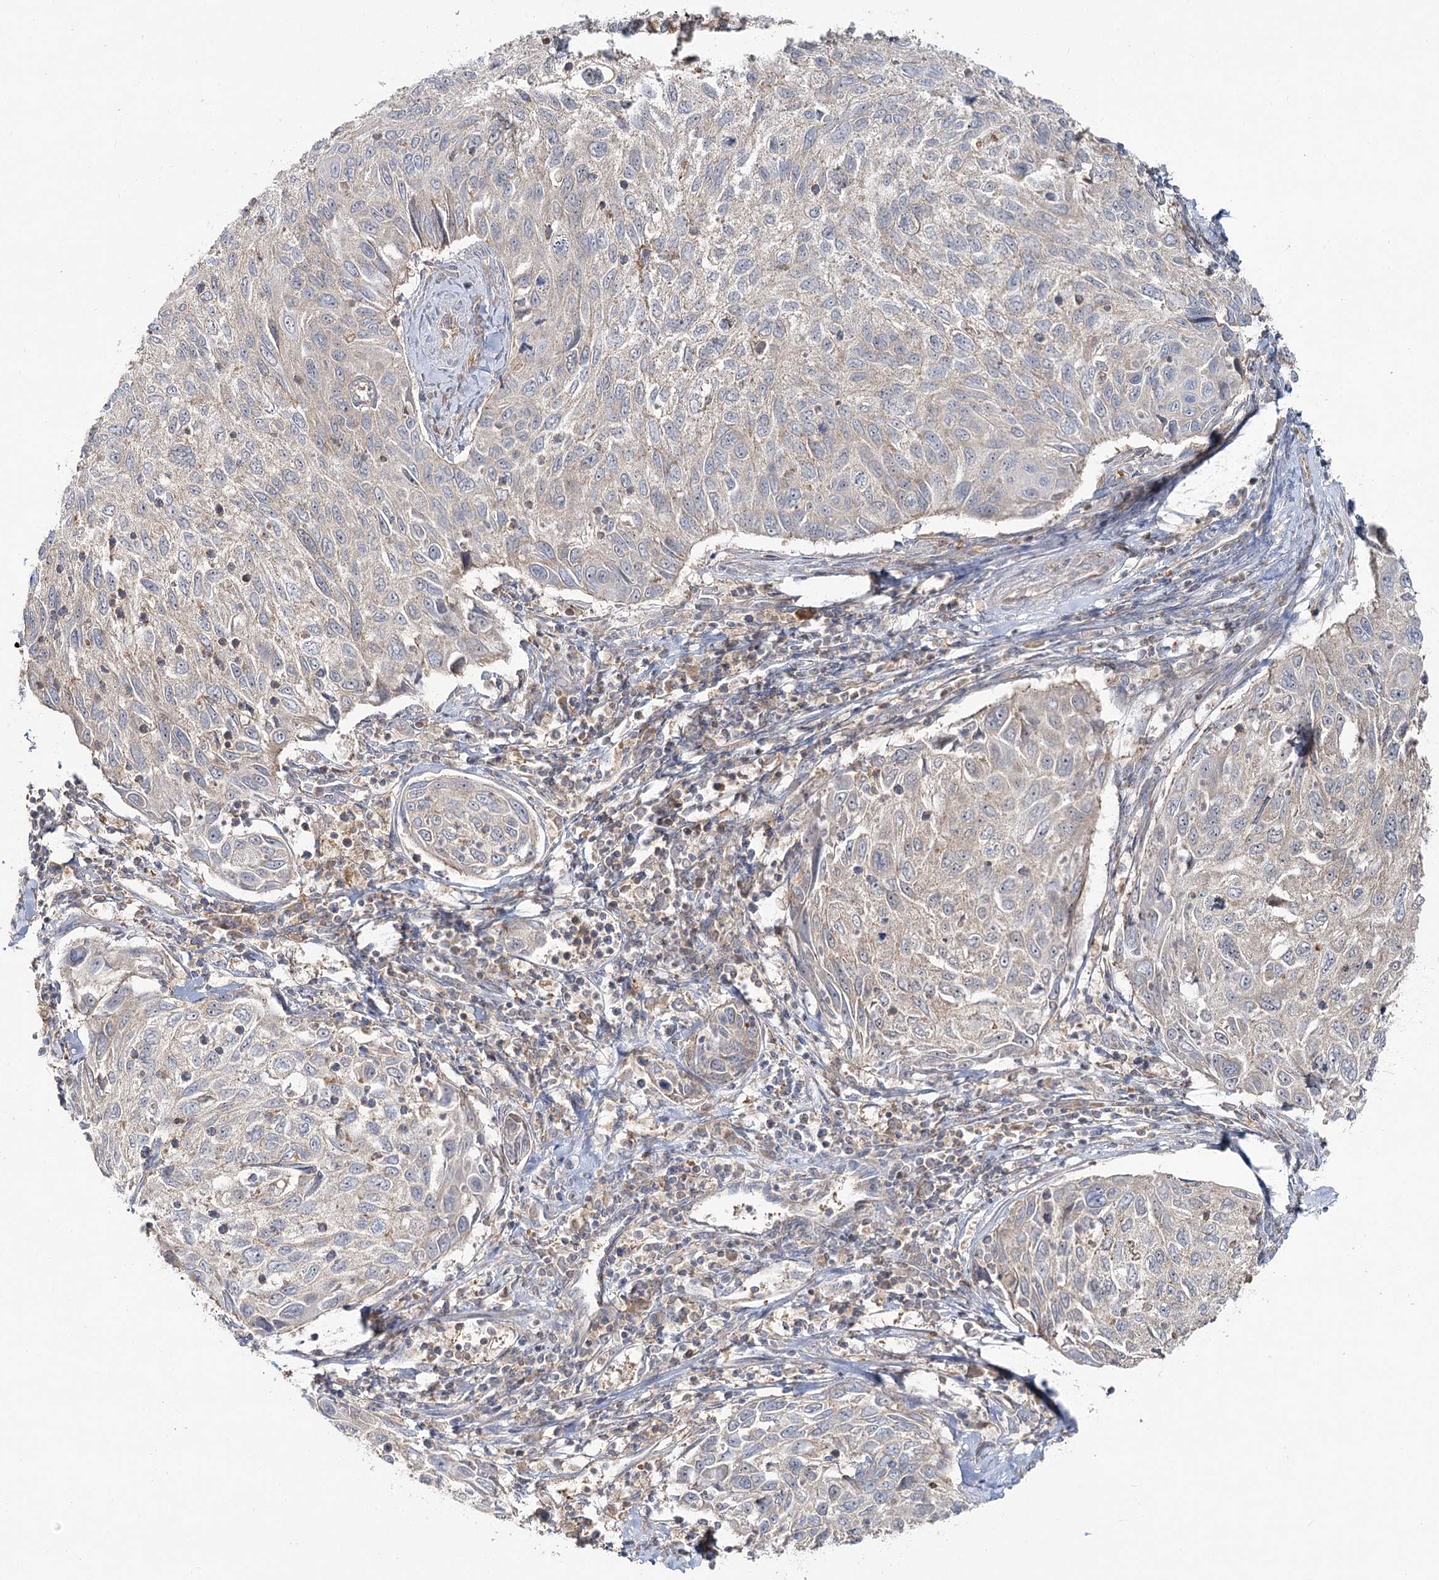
{"staining": {"intensity": "negative", "quantity": "none", "location": "none"}, "tissue": "cervical cancer", "cell_type": "Tumor cells", "image_type": "cancer", "snomed": [{"axis": "morphology", "description": "Squamous cell carcinoma, NOS"}, {"axis": "topography", "description": "Cervix"}], "caption": "The histopathology image displays no significant staining in tumor cells of cervical cancer.", "gene": "PCBD2", "patient": {"sex": "female", "age": 70}}